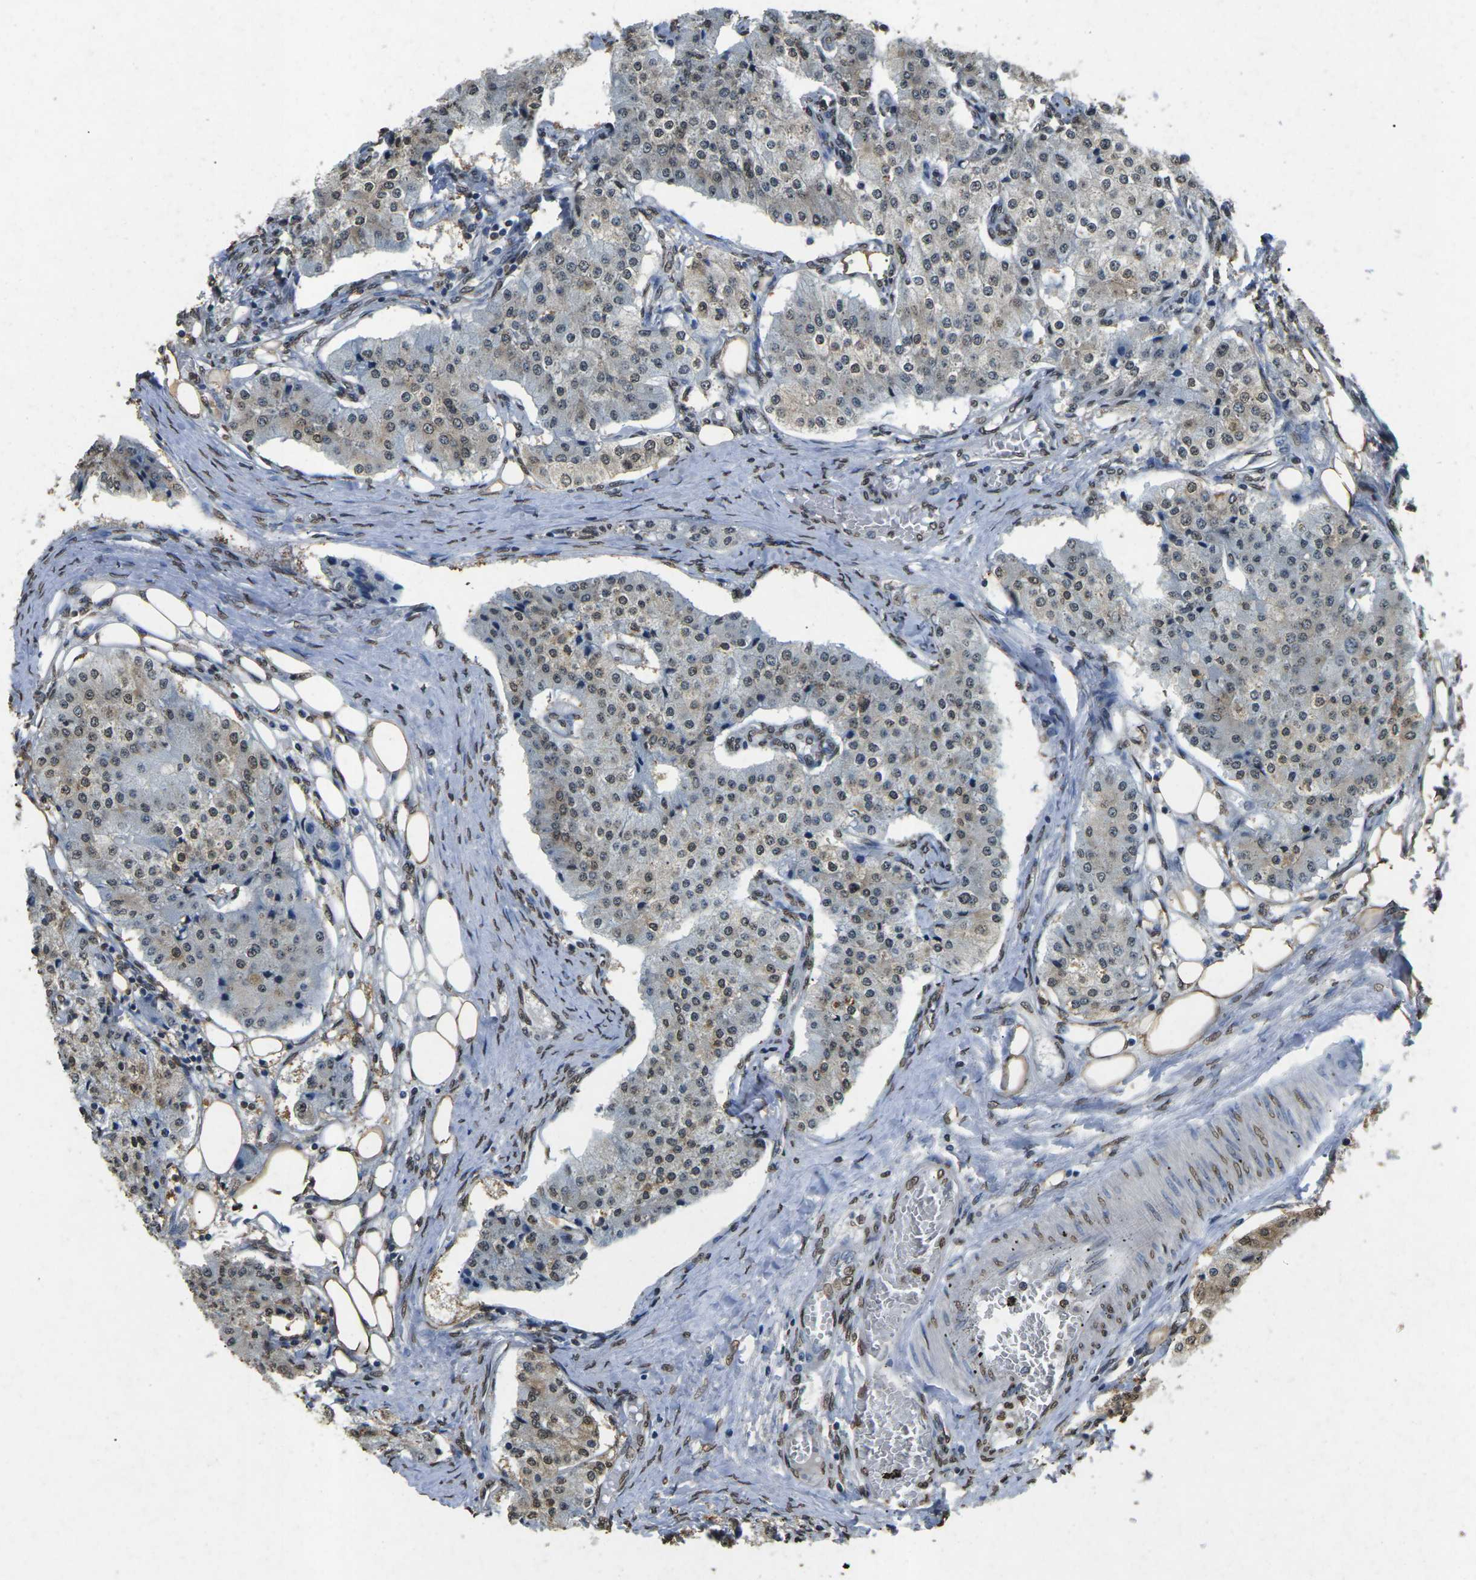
{"staining": {"intensity": "weak", "quantity": "25%-75%", "location": "cytoplasmic/membranous,nuclear"}, "tissue": "carcinoid", "cell_type": "Tumor cells", "image_type": "cancer", "snomed": [{"axis": "morphology", "description": "Carcinoid, malignant, NOS"}, {"axis": "topography", "description": "Colon"}], "caption": "The immunohistochemical stain labels weak cytoplasmic/membranous and nuclear staining in tumor cells of carcinoid tissue. (DAB (3,3'-diaminobenzidine) IHC, brown staining for protein, blue staining for nuclei).", "gene": "SCNN1B", "patient": {"sex": "female", "age": 52}}